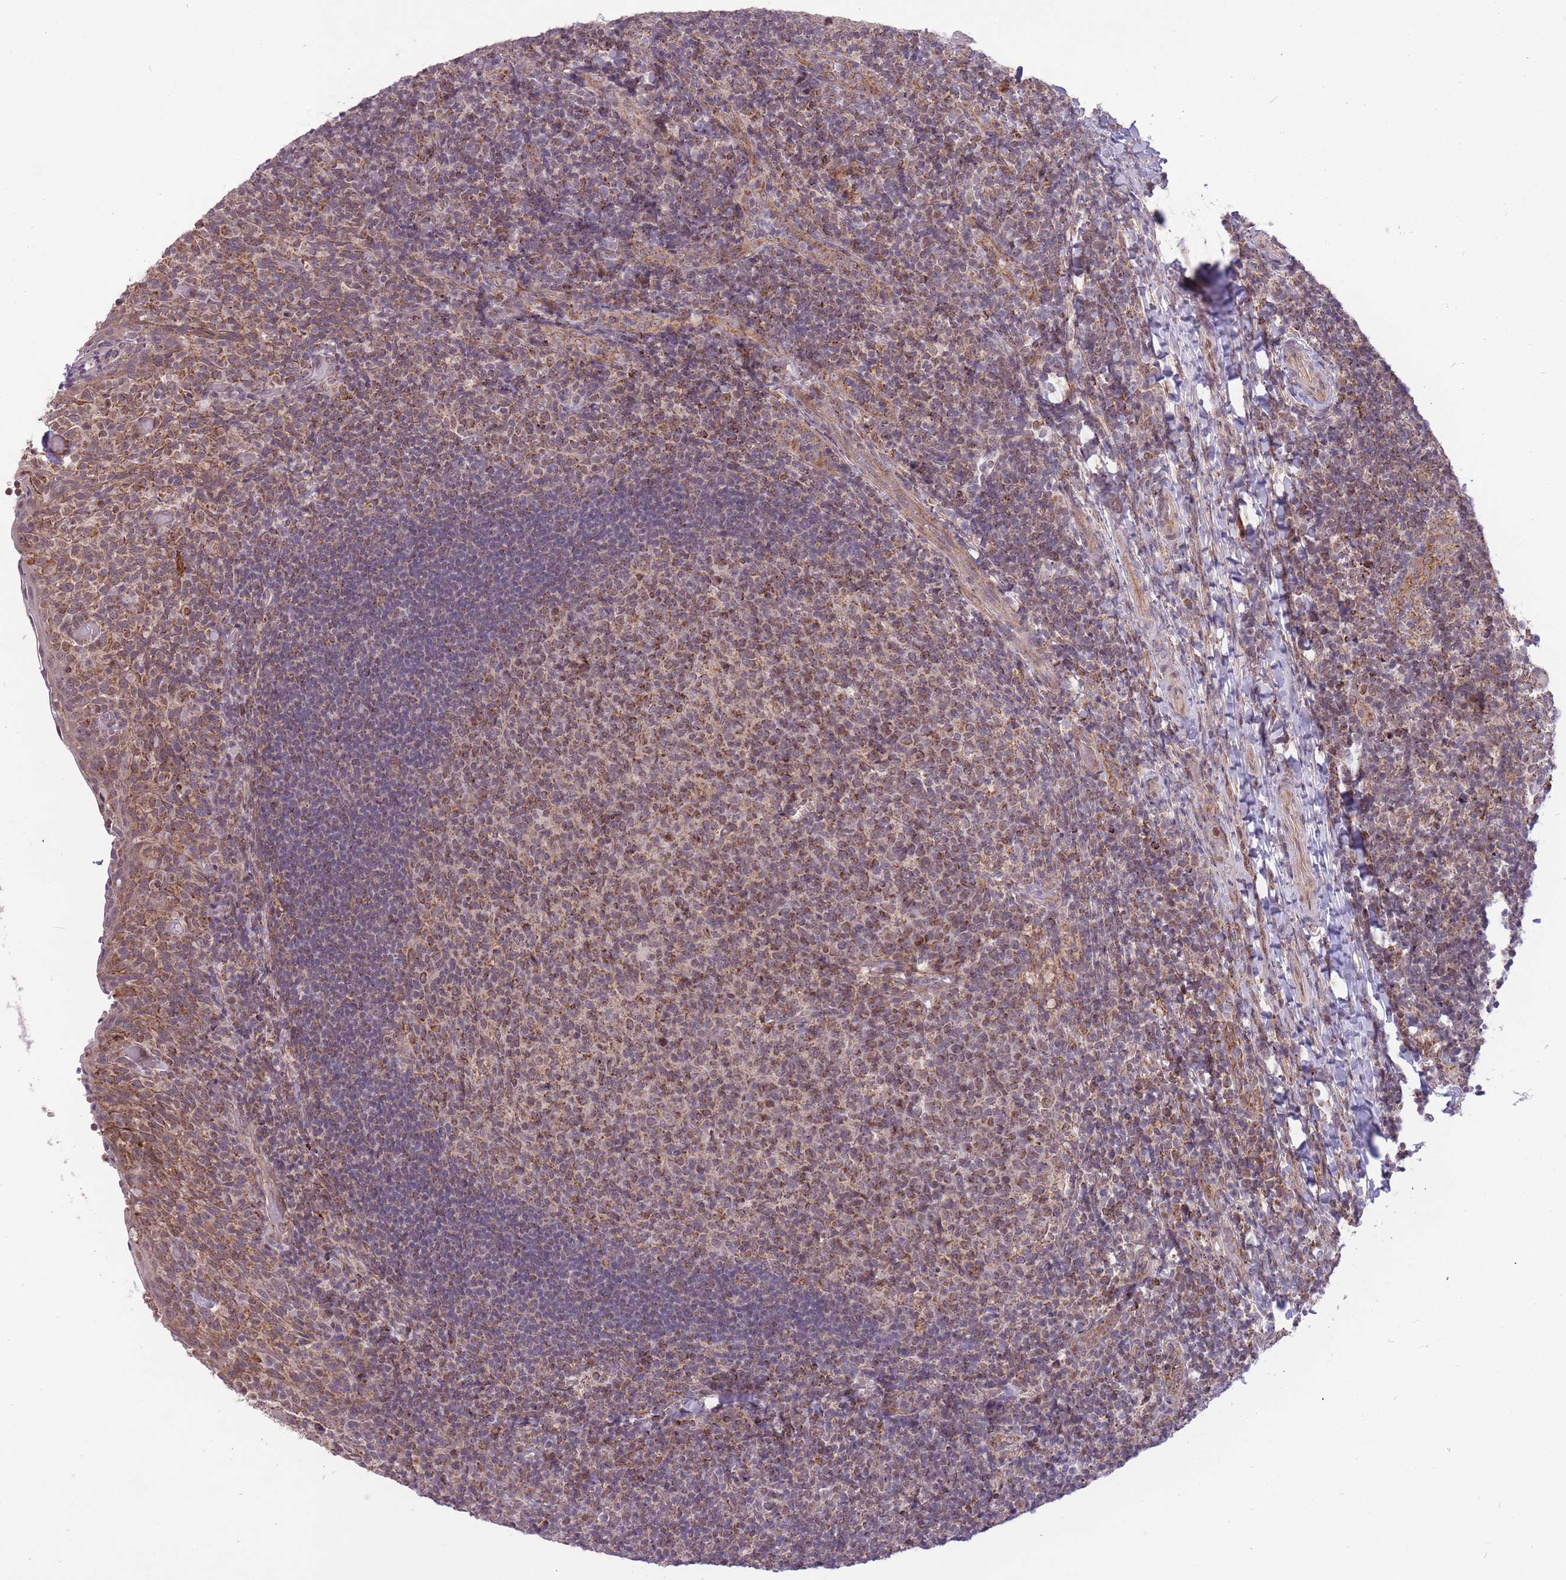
{"staining": {"intensity": "moderate", "quantity": ">75%", "location": "cytoplasmic/membranous"}, "tissue": "tonsil", "cell_type": "Germinal center cells", "image_type": "normal", "snomed": [{"axis": "morphology", "description": "Normal tissue, NOS"}, {"axis": "topography", "description": "Tonsil"}], "caption": "About >75% of germinal center cells in benign tonsil demonstrate moderate cytoplasmic/membranous protein positivity as visualized by brown immunohistochemical staining.", "gene": "DPYSL4", "patient": {"sex": "female", "age": 10}}